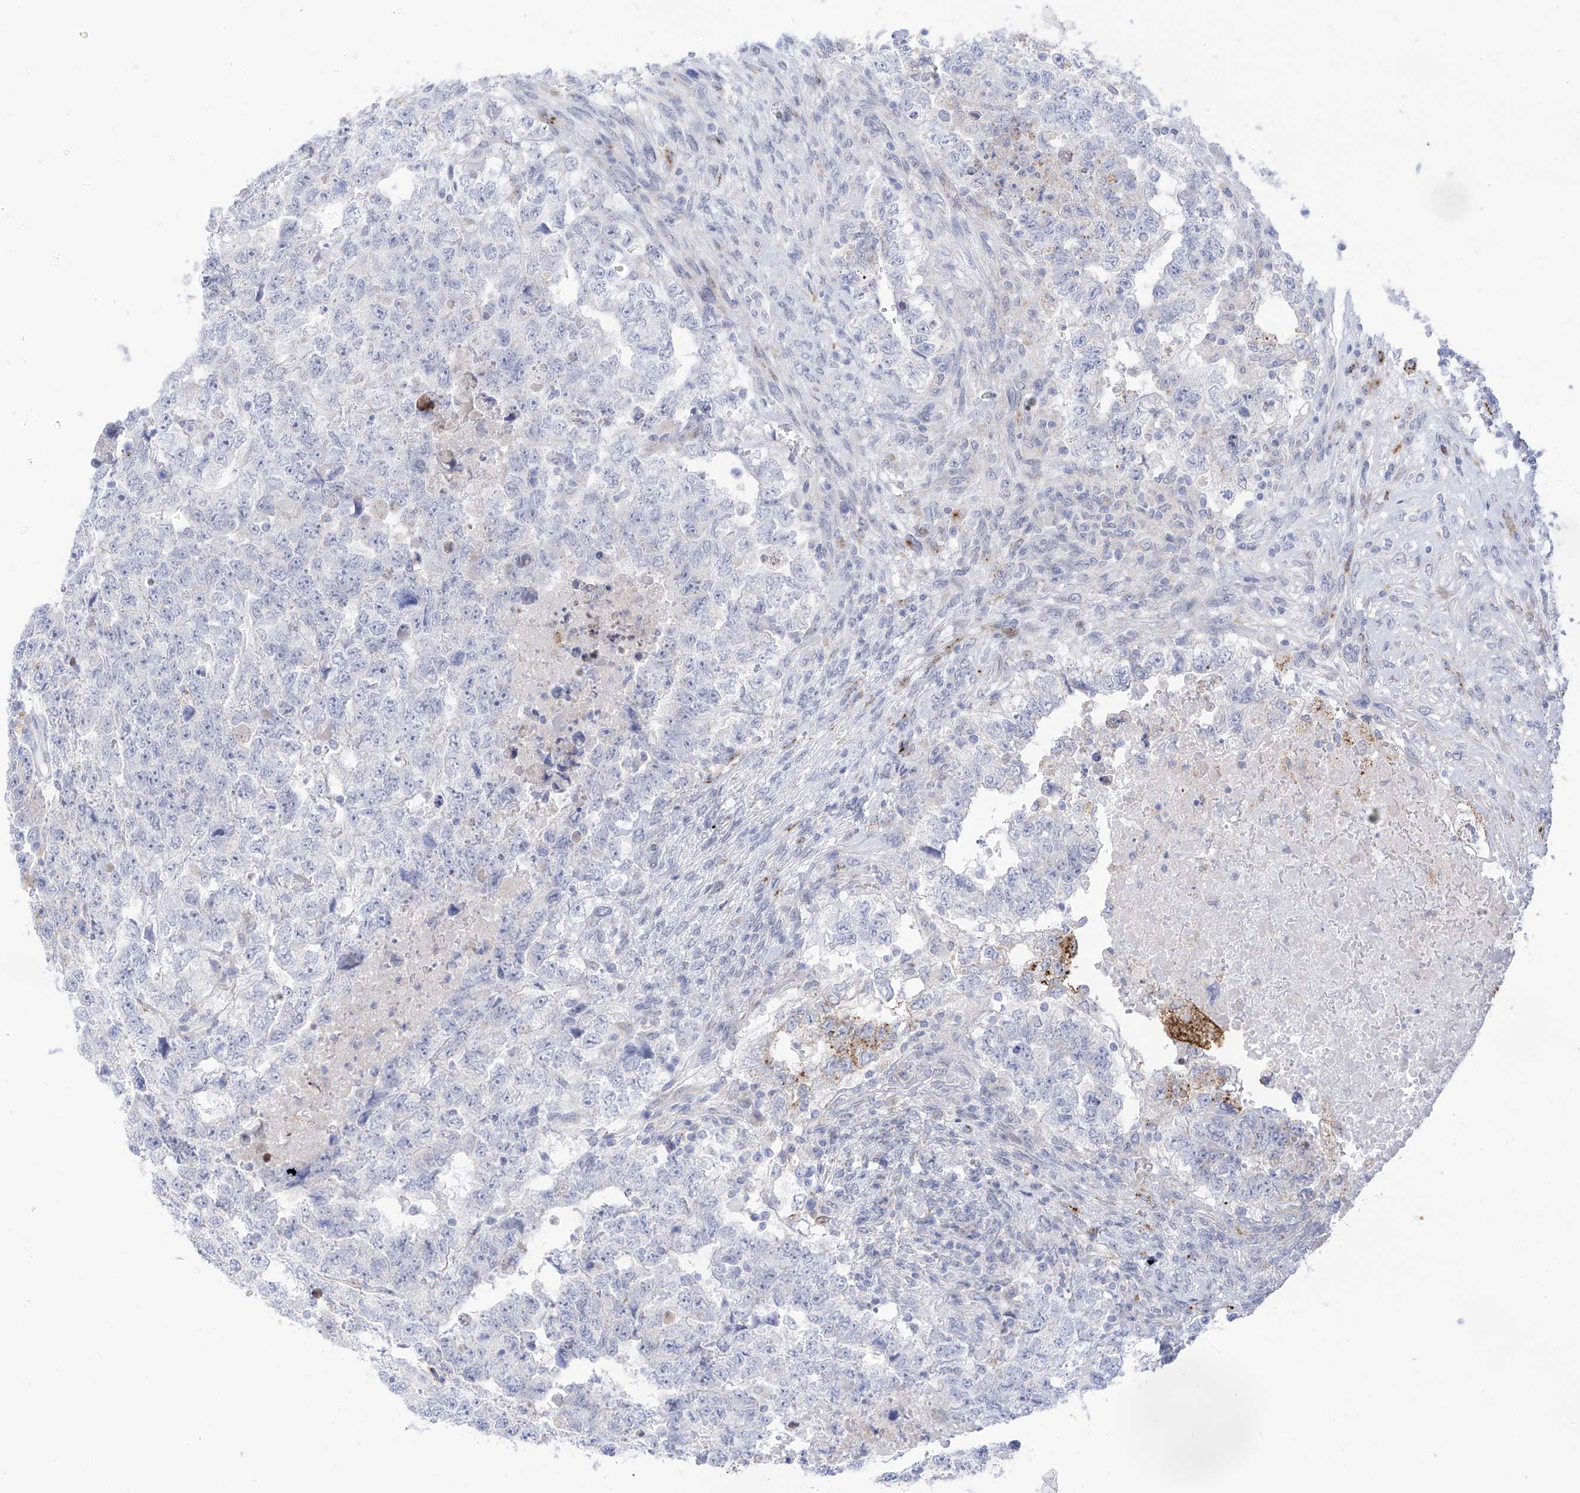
{"staining": {"intensity": "negative", "quantity": "none", "location": "none"}, "tissue": "testis cancer", "cell_type": "Tumor cells", "image_type": "cancer", "snomed": [{"axis": "morphology", "description": "Carcinoma, Embryonal, NOS"}, {"axis": "topography", "description": "Testis"}], "caption": "IHC image of testis embryonal carcinoma stained for a protein (brown), which shows no staining in tumor cells.", "gene": "PSPH", "patient": {"sex": "male", "age": 36}}